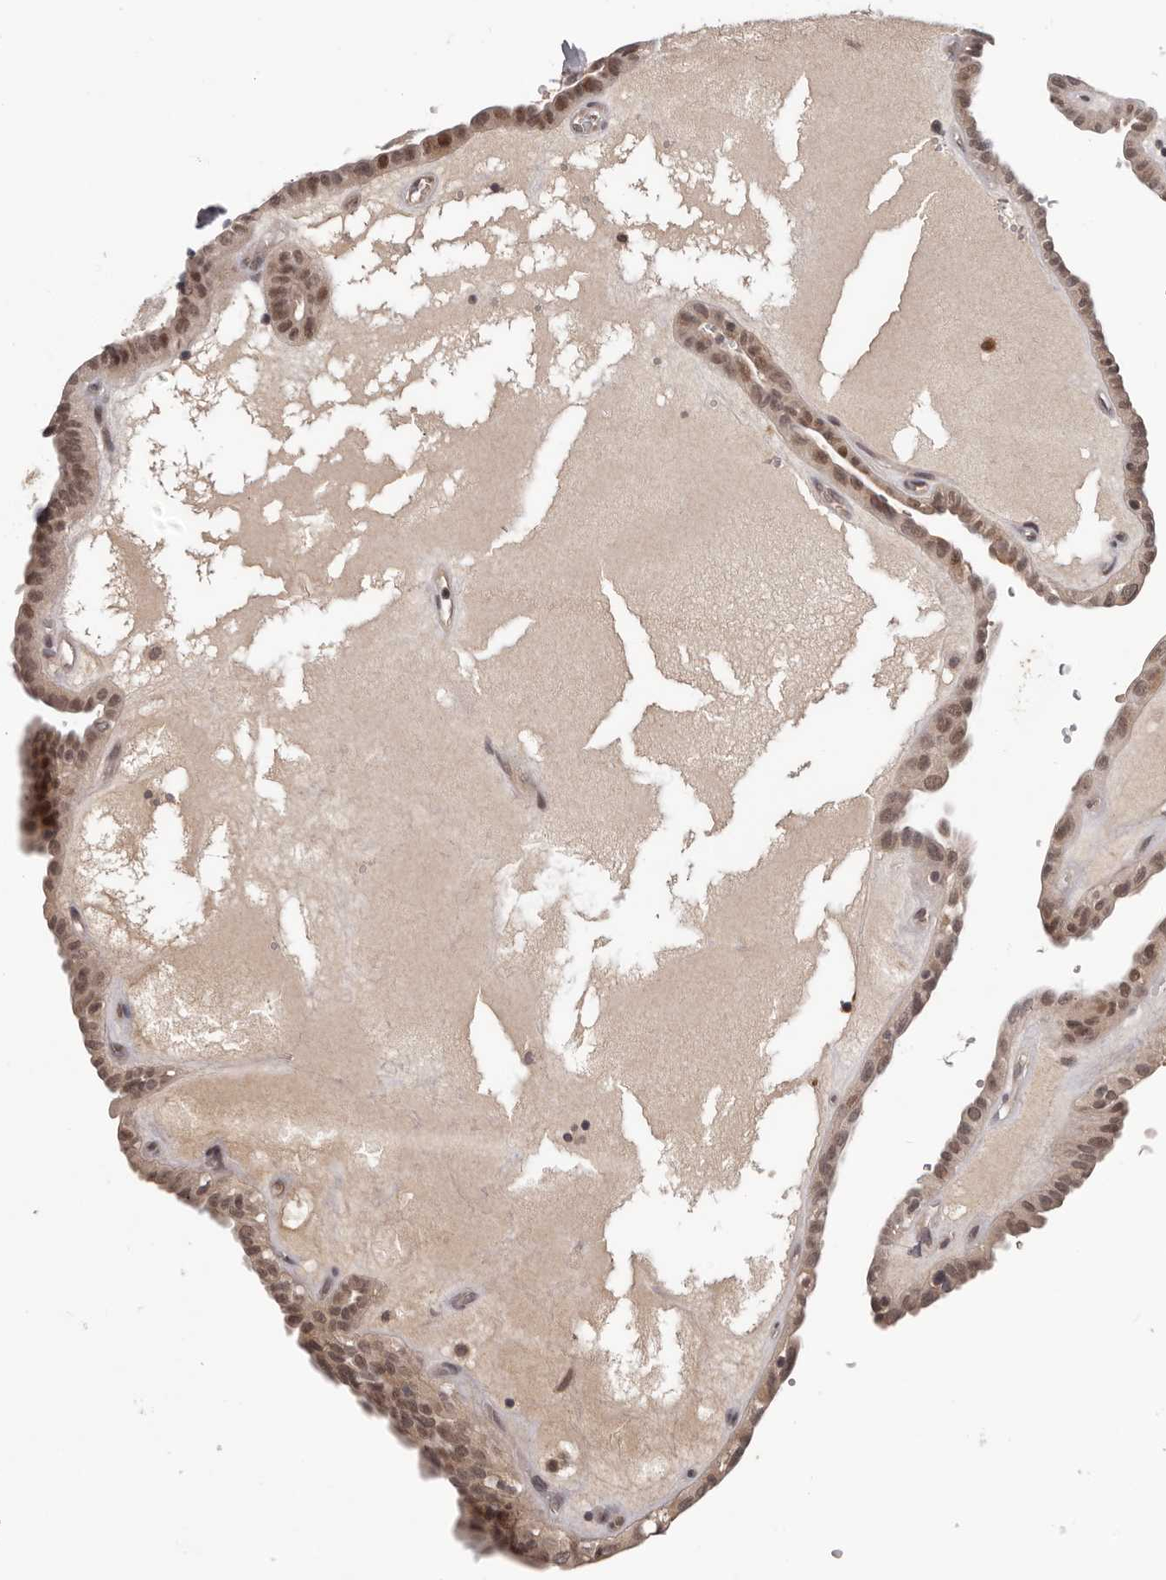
{"staining": {"intensity": "moderate", "quantity": ">75%", "location": "nuclear"}, "tissue": "thyroid cancer", "cell_type": "Tumor cells", "image_type": "cancer", "snomed": [{"axis": "morphology", "description": "Papillary adenocarcinoma, NOS"}, {"axis": "topography", "description": "Thyroid gland"}], "caption": "Human papillary adenocarcinoma (thyroid) stained for a protein (brown) exhibits moderate nuclear positive staining in about >75% of tumor cells.", "gene": "TBX5", "patient": {"sex": "male", "age": 77}}